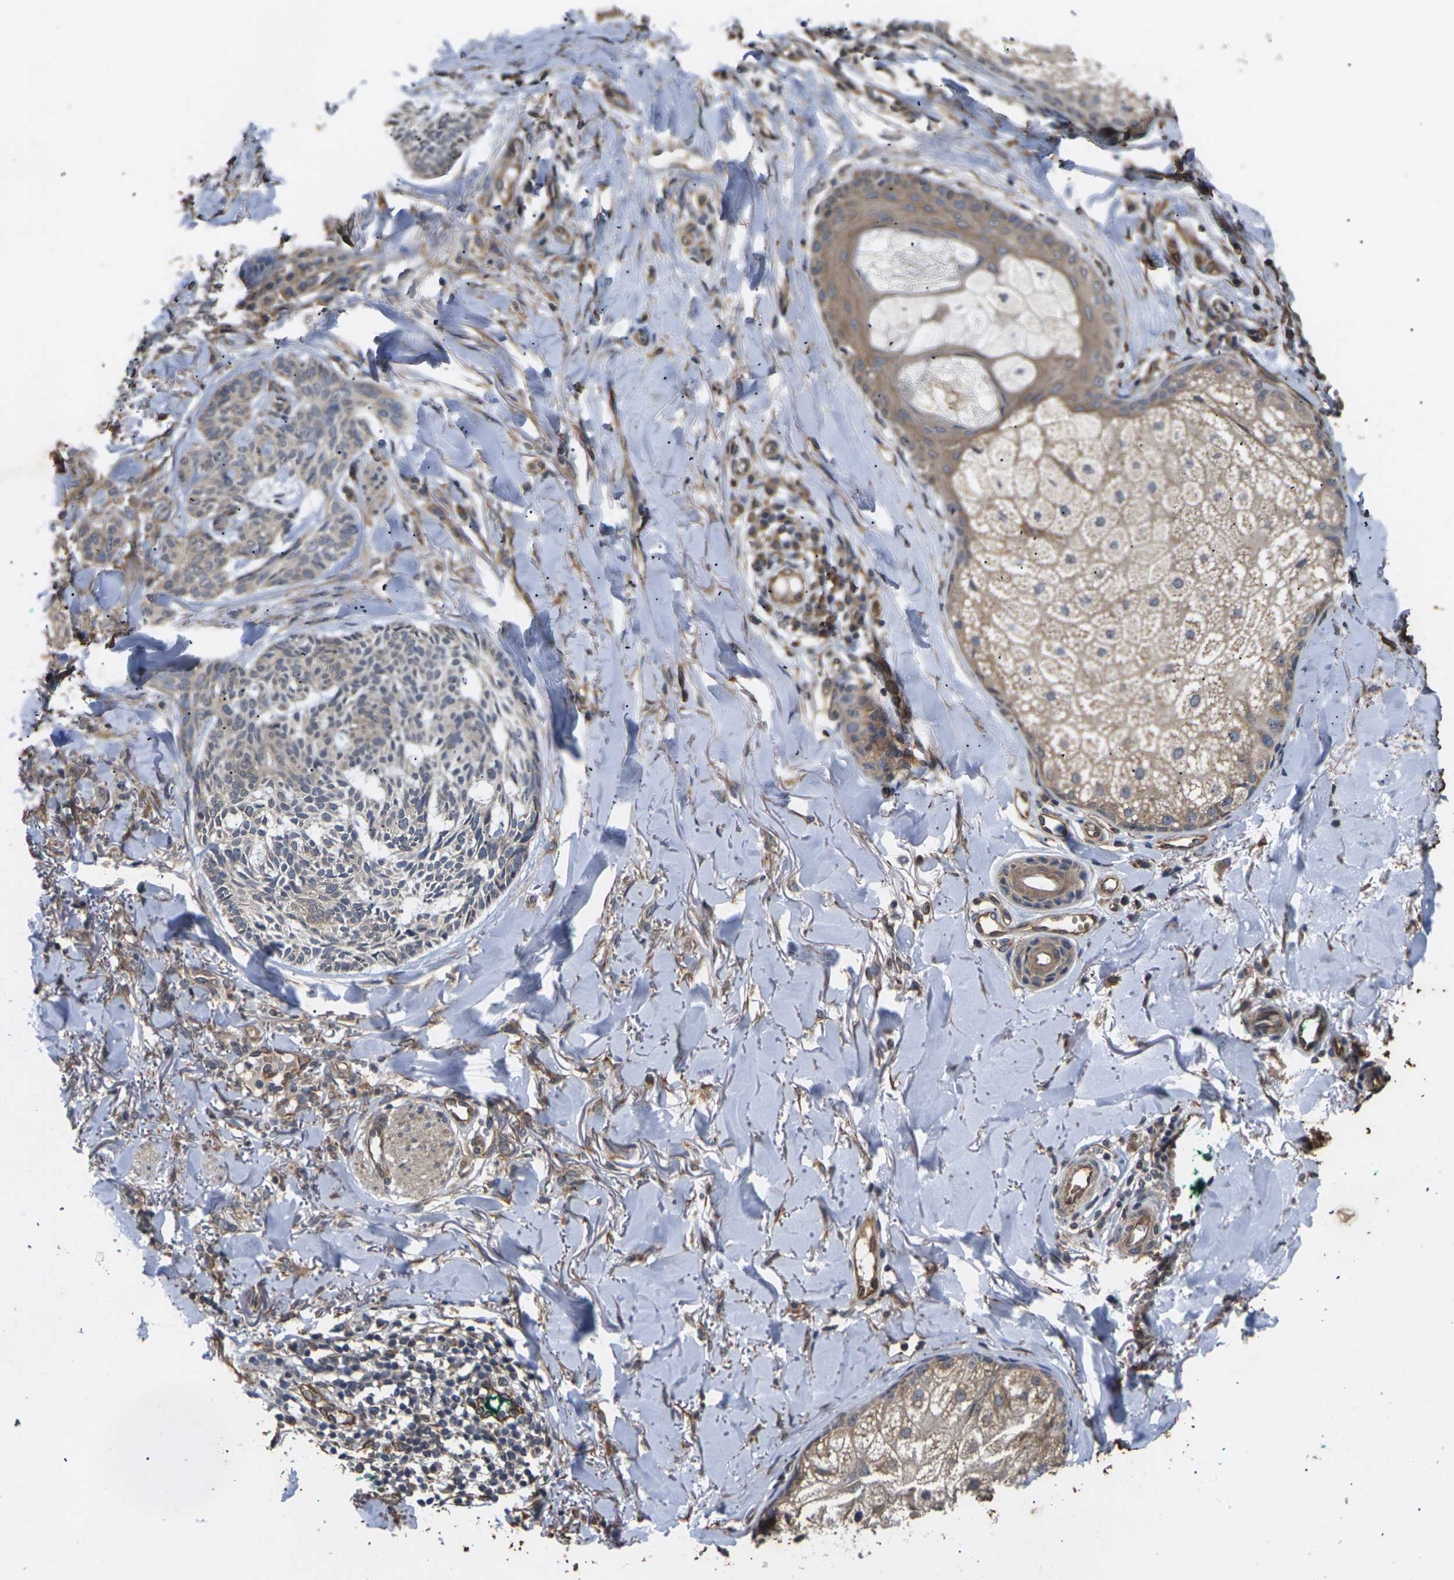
{"staining": {"intensity": "moderate", "quantity": ">75%", "location": "cytoplasmic/membranous"}, "tissue": "skin cancer", "cell_type": "Tumor cells", "image_type": "cancer", "snomed": [{"axis": "morphology", "description": "Basal cell carcinoma"}, {"axis": "topography", "description": "Skin"}], "caption": "Skin cancer stained with DAB immunohistochemistry shows medium levels of moderate cytoplasmic/membranous positivity in approximately >75% of tumor cells. (DAB (3,3'-diaminobenzidine) = brown stain, brightfield microscopy at high magnification).", "gene": "DKK2", "patient": {"sex": "male", "age": 43}}